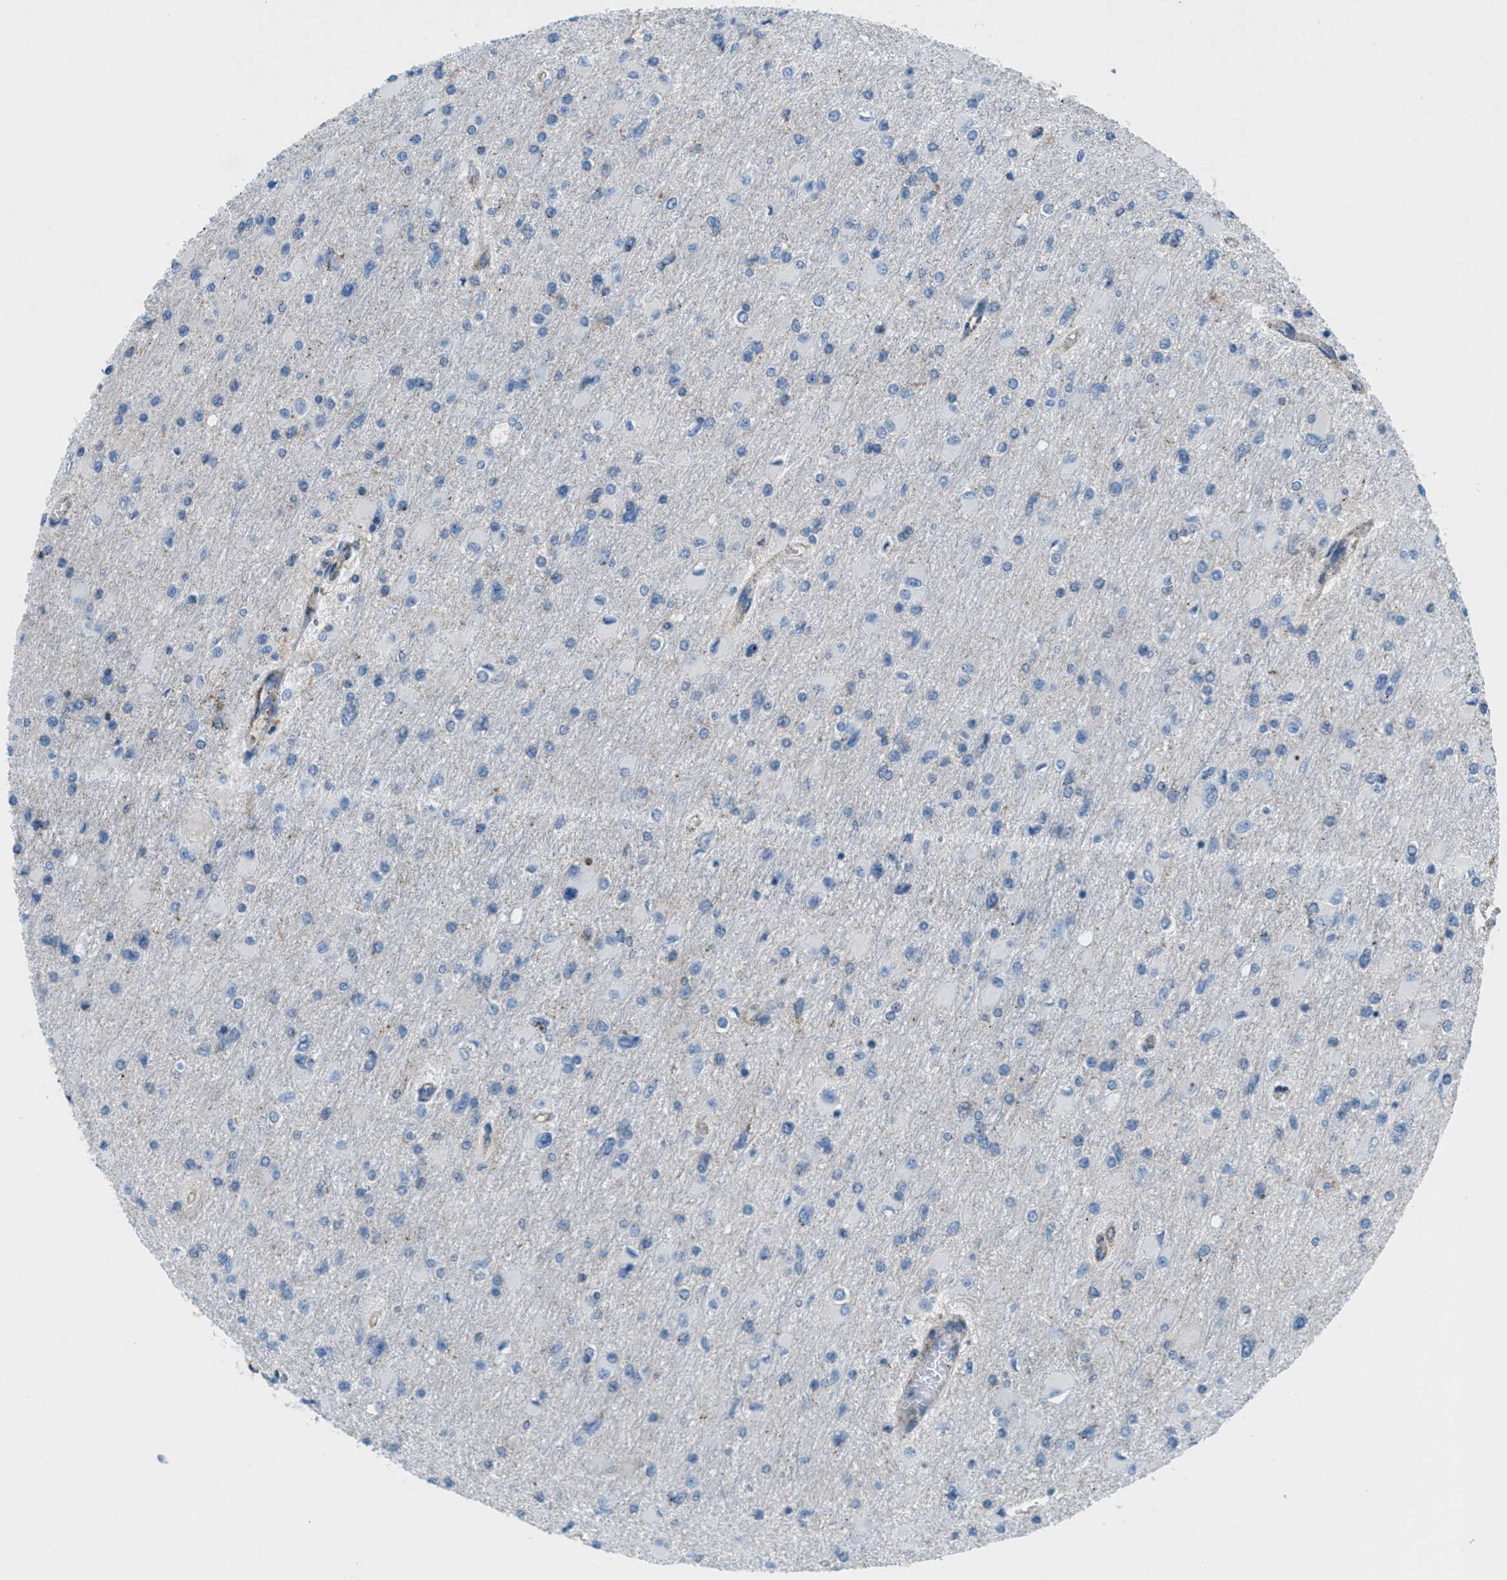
{"staining": {"intensity": "negative", "quantity": "none", "location": "none"}, "tissue": "glioma", "cell_type": "Tumor cells", "image_type": "cancer", "snomed": [{"axis": "morphology", "description": "Glioma, malignant, High grade"}, {"axis": "topography", "description": "Cerebral cortex"}], "caption": "Malignant glioma (high-grade) stained for a protein using immunohistochemistry (IHC) displays no expression tumor cells.", "gene": "MFSD13A", "patient": {"sex": "female", "age": 36}}